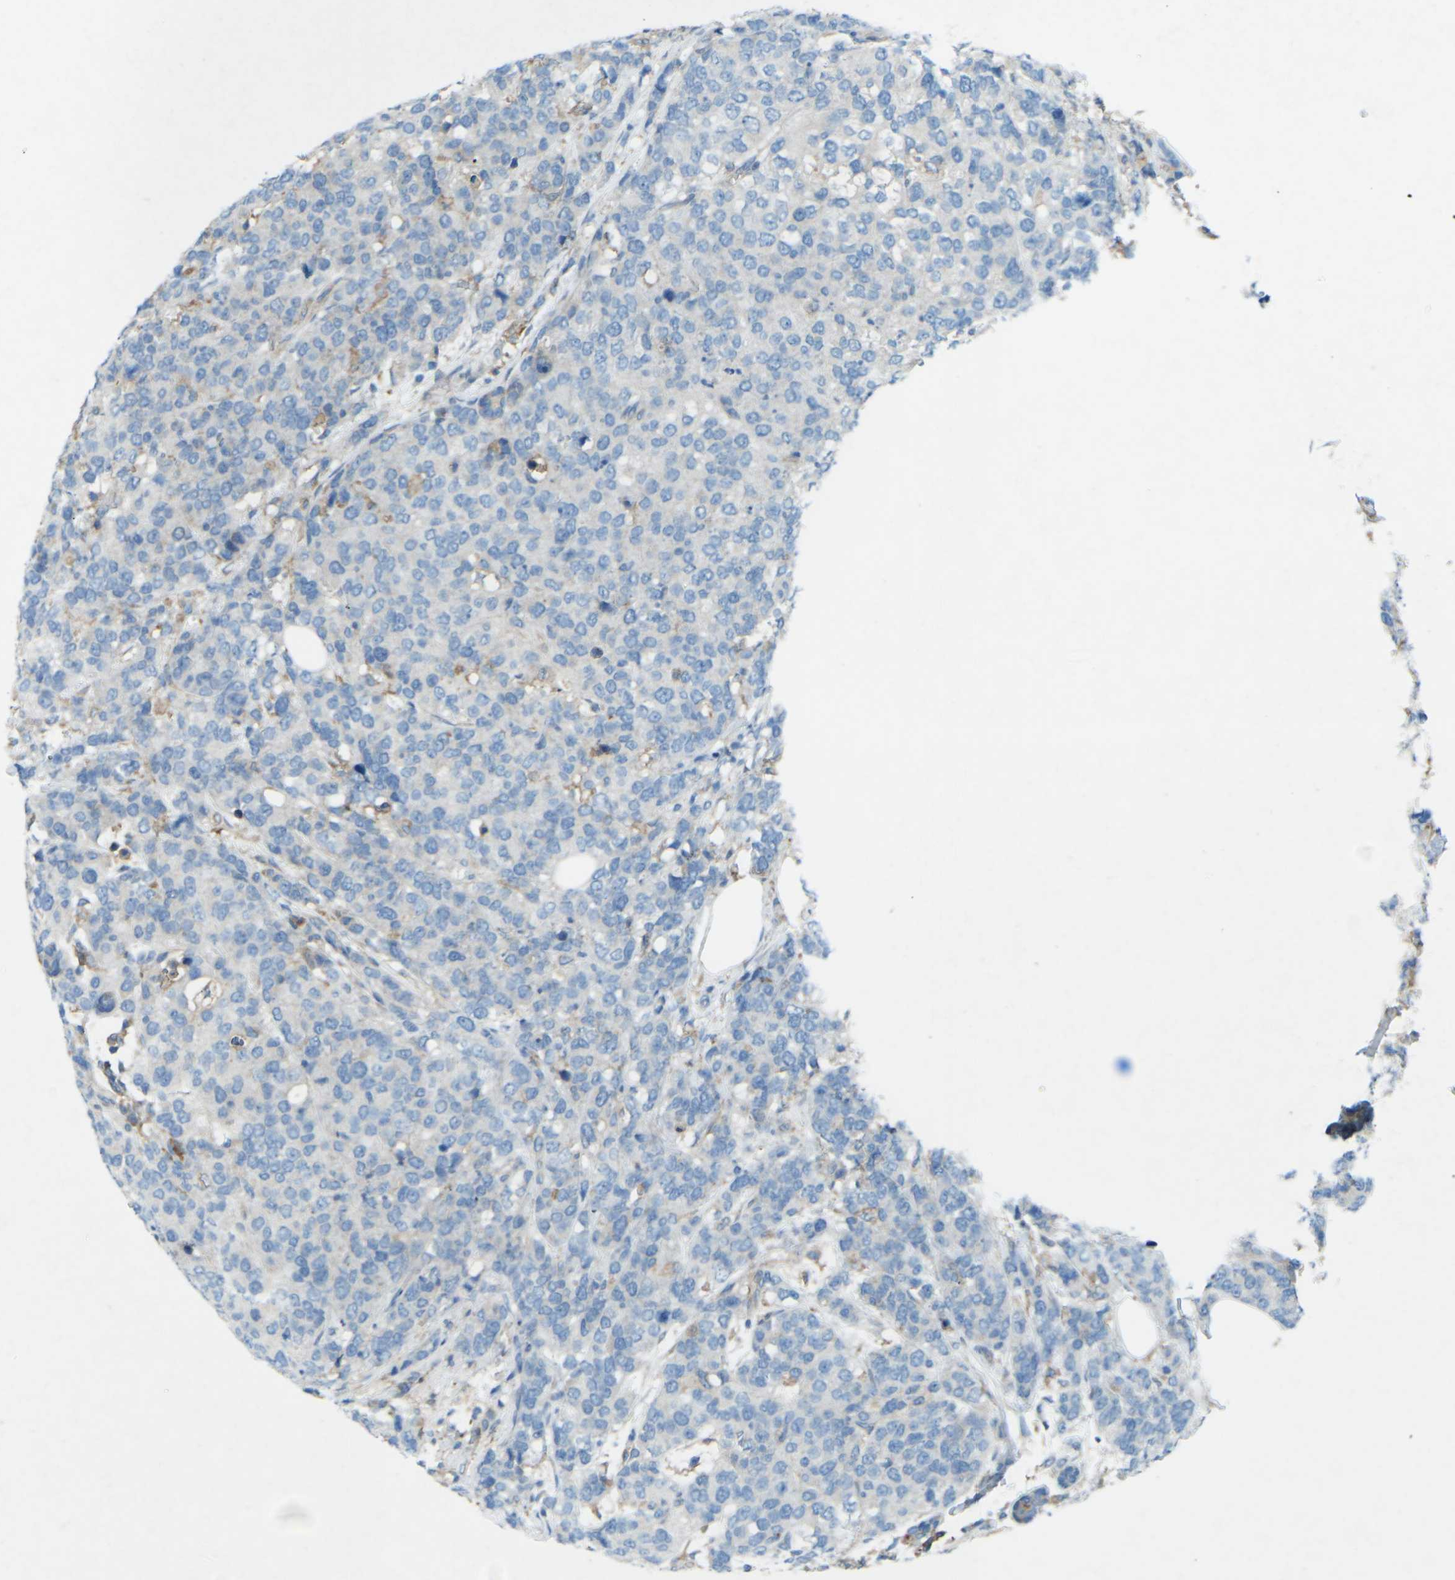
{"staining": {"intensity": "negative", "quantity": "none", "location": "none"}, "tissue": "breast cancer", "cell_type": "Tumor cells", "image_type": "cancer", "snomed": [{"axis": "morphology", "description": "Lobular carcinoma"}, {"axis": "topography", "description": "Breast"}], "caption": "Human breast cancer stained for a protein using IHC reveals no expression in tumor cells.", "gene": "STK11", "patient": {"sex": "female", "age": 59}}